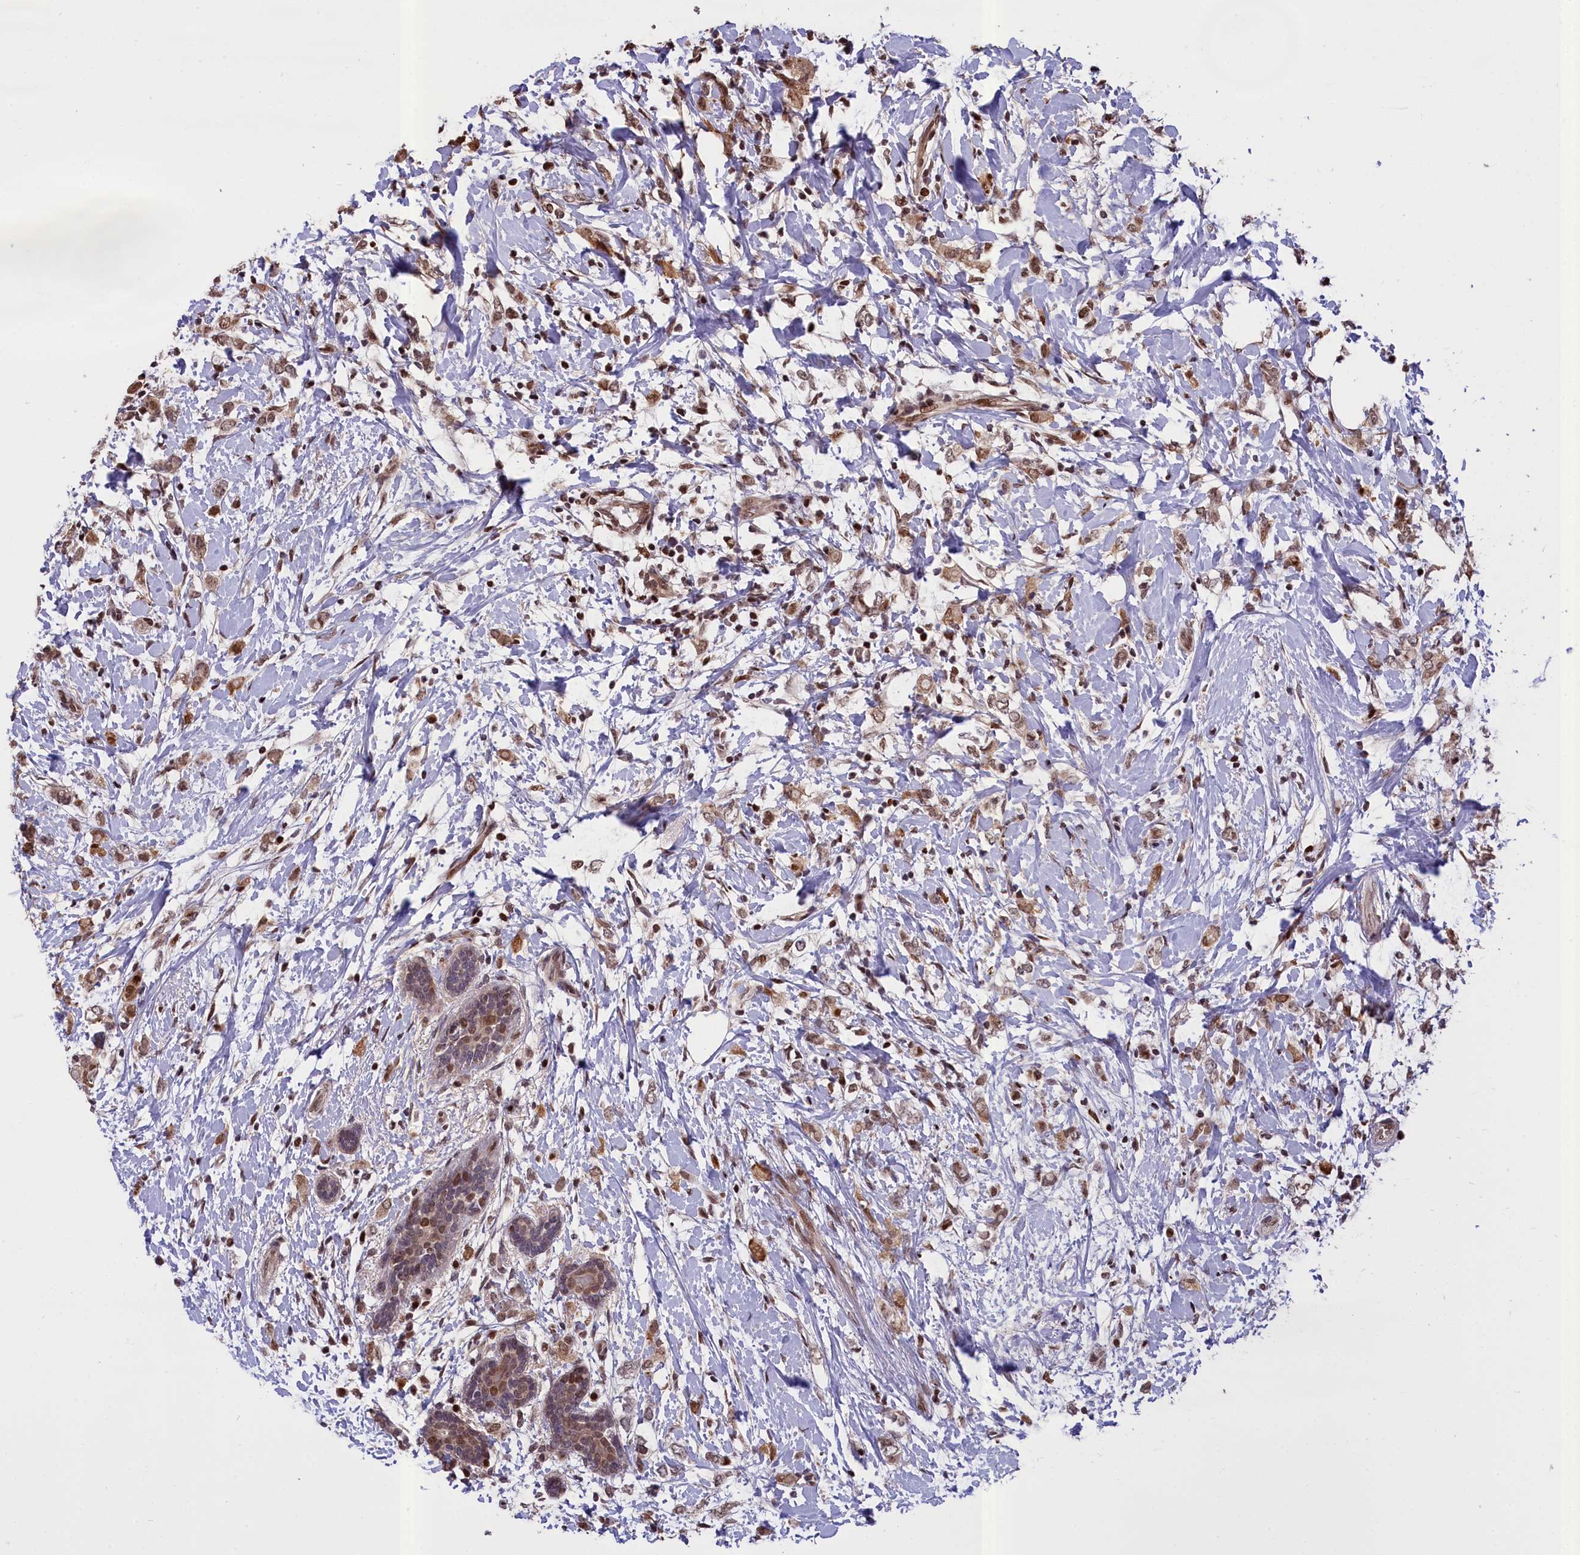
{"staining": {"intensity": "moderate", "quantity": ">75%", "location": "cytoplasmic/membranous,nuclear"}, "tissue": "breast cancer", "cell_type": "Tumor cells", "image_type": "cancer", "snomed": [{"axis": "morphology", "description": "Normal tissue, NOS"}, {"axis": "morphology", "description": "Lobular carcinoma"}, {"axis": "topography", "description": "Breast"}], "caption": "Protein staining demonstrates moderate cytoplasmic/membranous and nuclear staining in about >75% of tumor cells in breast lobular carcinoma.", "gene": "RELB", "patient": {"sex": "female", "age": 47}}